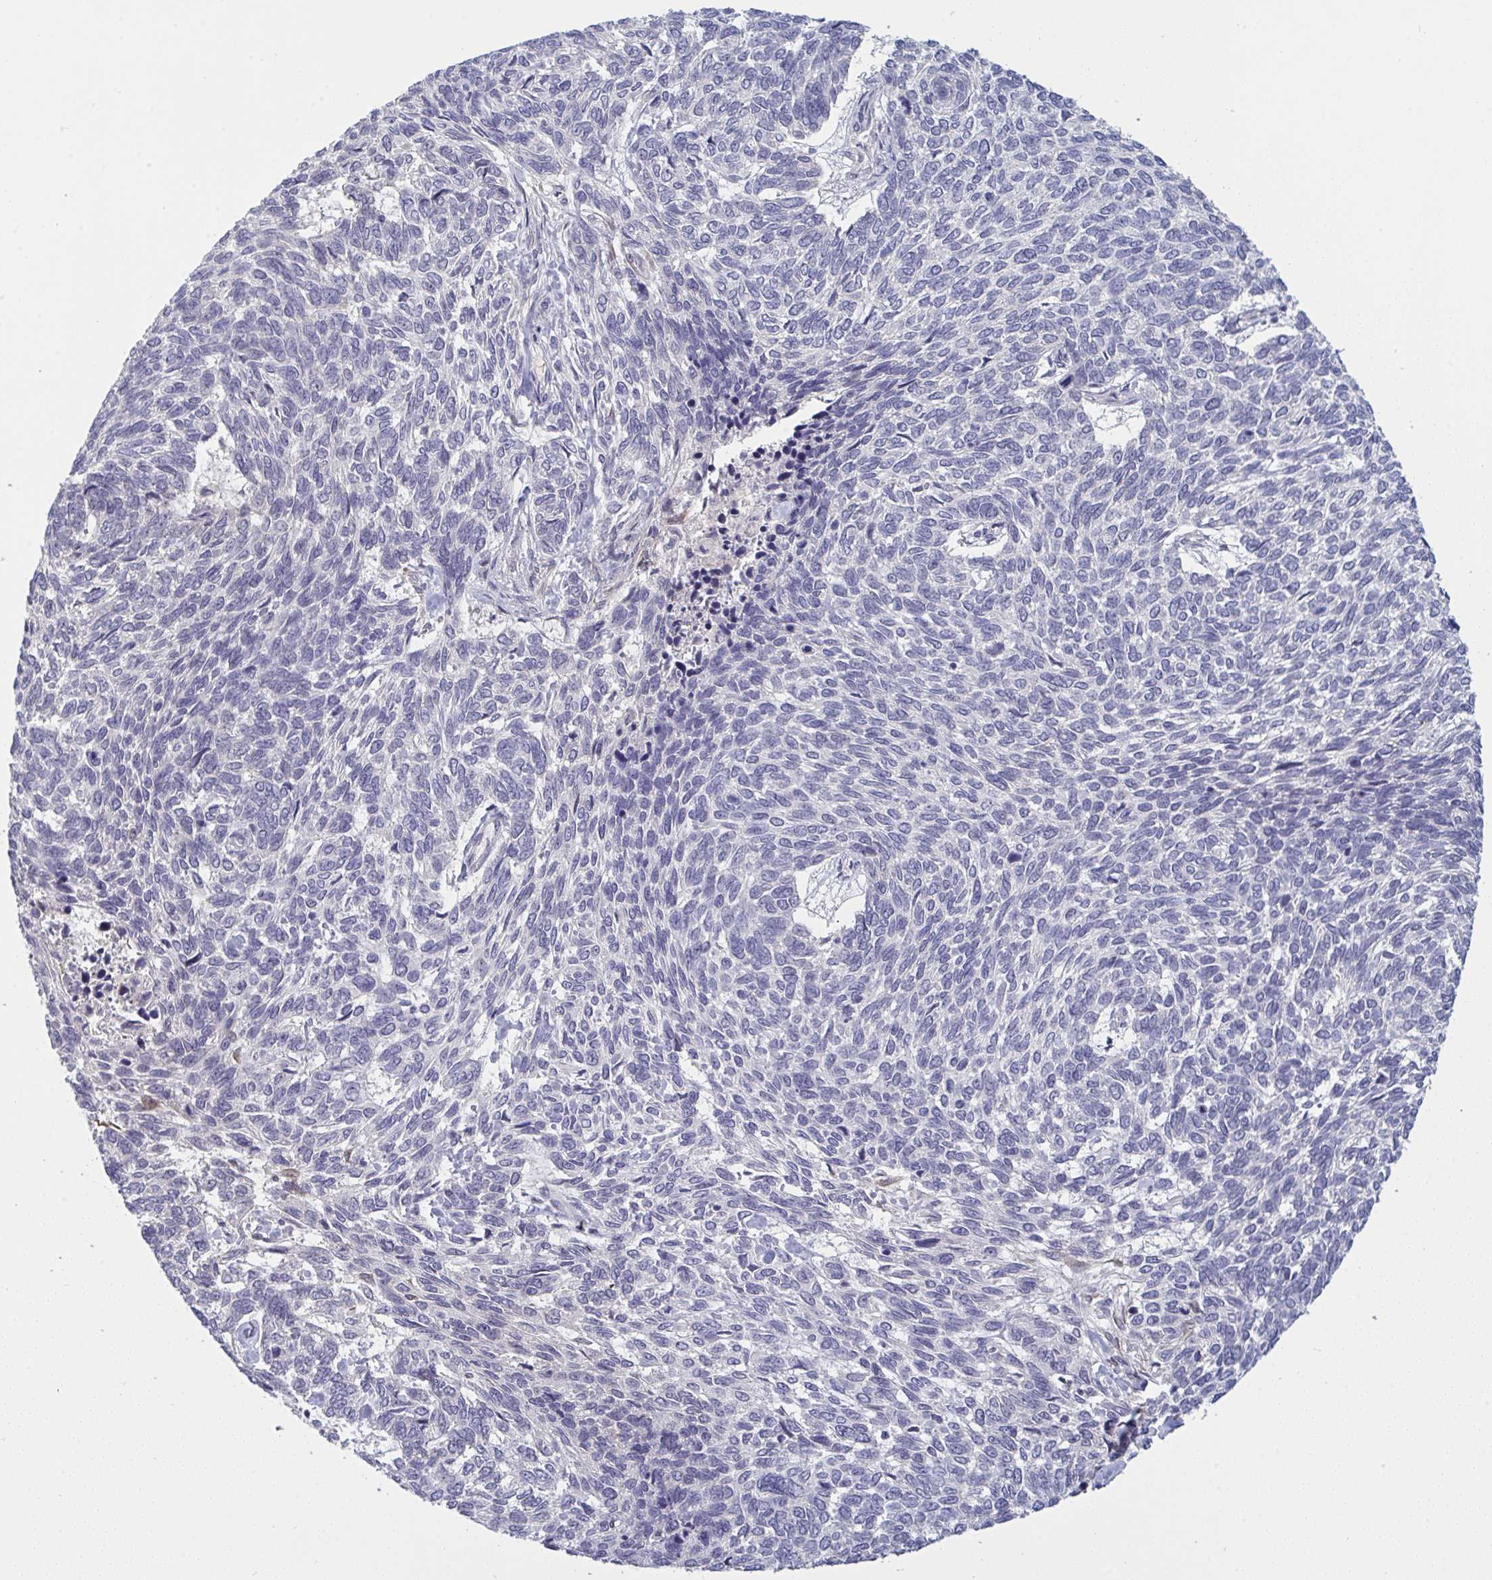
{"staining": {"intensity": "negative", "quantity": "none", "location": "none"}, "tissue": "skin cancer", "cell_type": "Tumor cells", "image_type": "cancer", "snomed": [{"axis": "morphology", "description": "Basal cell carcinoma"}, {"axis": "topography", "description": "Skin"}], "caption": "Tumor cells are negative for protein expression in human skin basal cell carcinoma.", "gene": "ZNF784", "patient": {"sex": "female", "age": 65}}